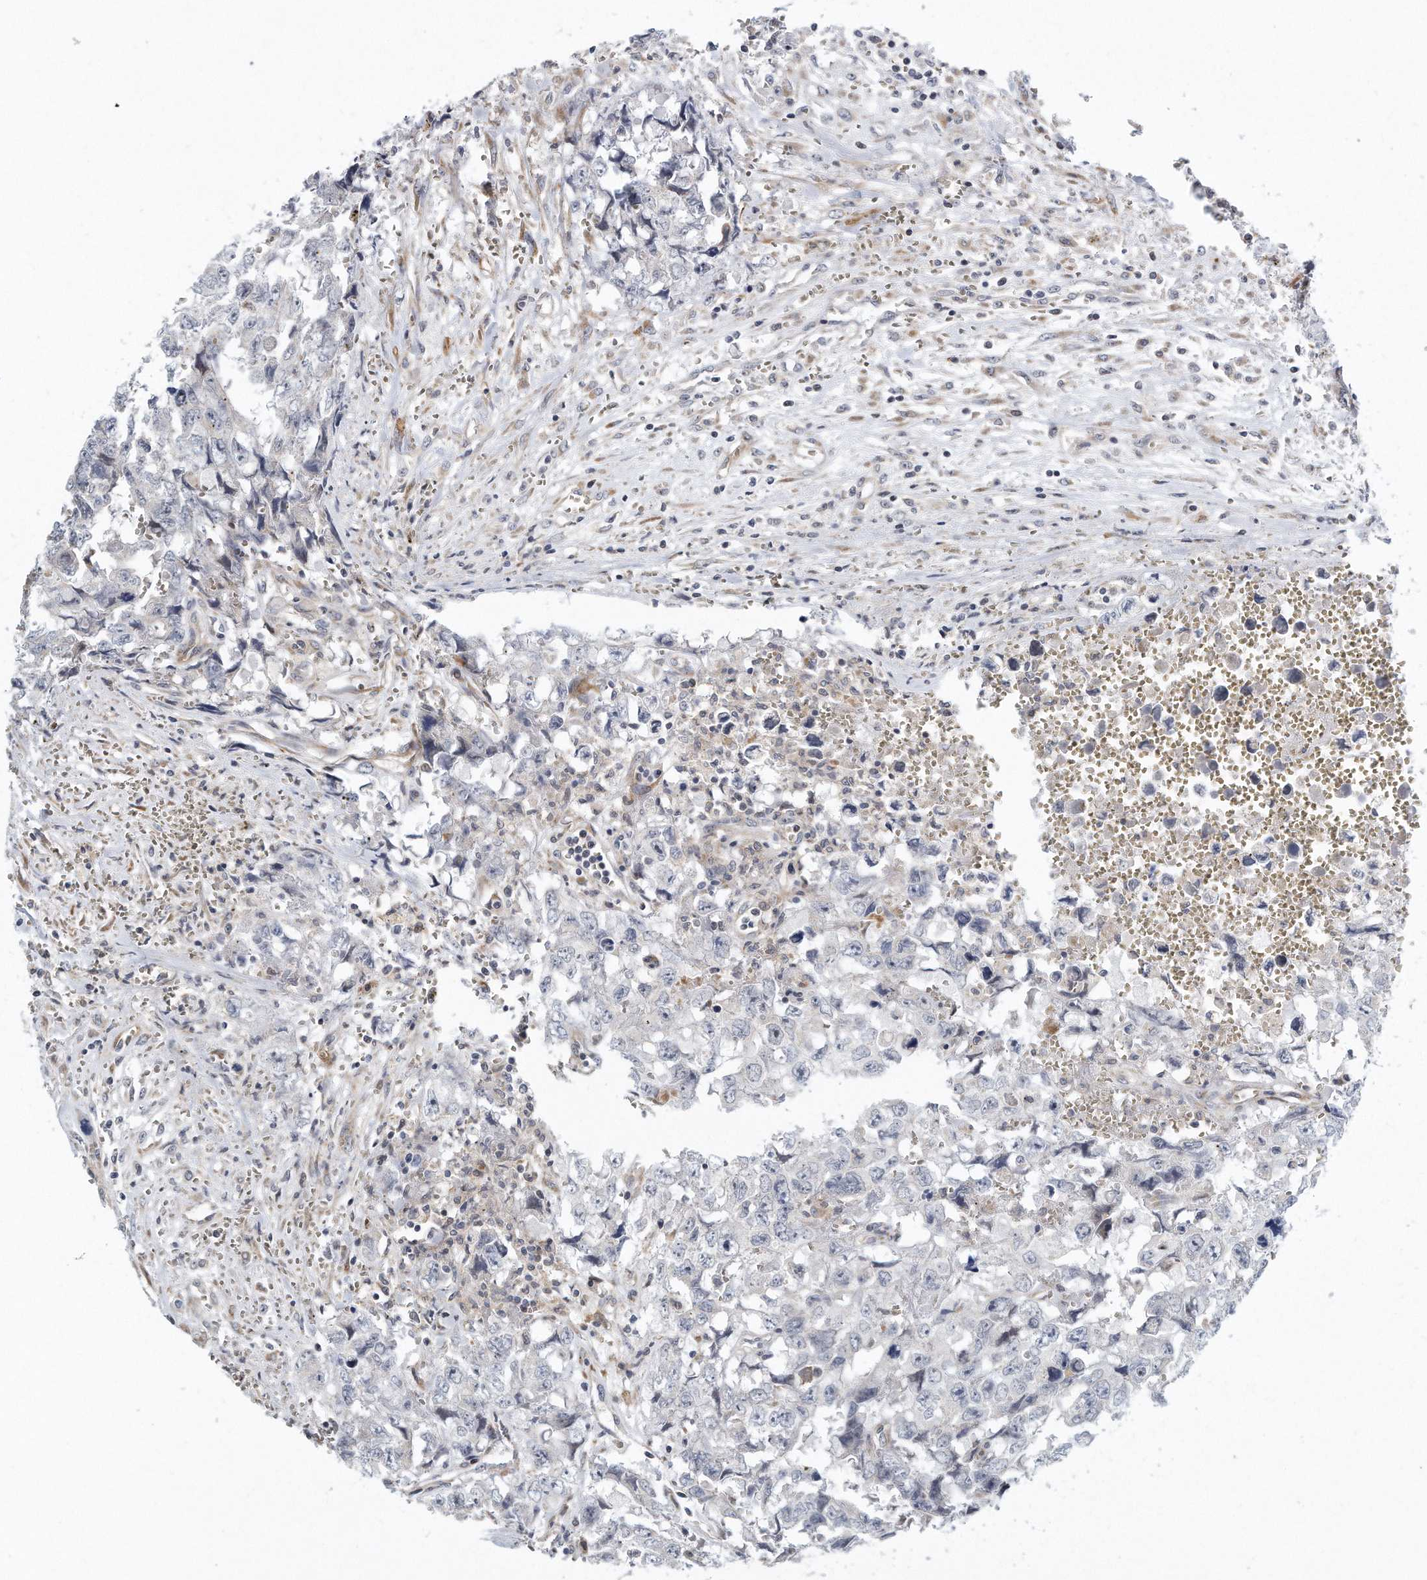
{"staining": {"intensity": "negative", "quantity": "none", "location": "none"}, "tissue": "testis cancer", "cell_type": "Tumor cells", "image_type": "cancer", "snomed": [{"axis": "morphology", "description": "Carcinoma, Embryonal, NOS"}, {"axis": "topography", "description": "Testis"}], "caption": "Immunohistochemistry (IHC) of testis embryonal carcinoma demonstrates no positivity in tumor cells.", "gene": "VLDLR", "patient": {"sex": "male", "age": 31}}